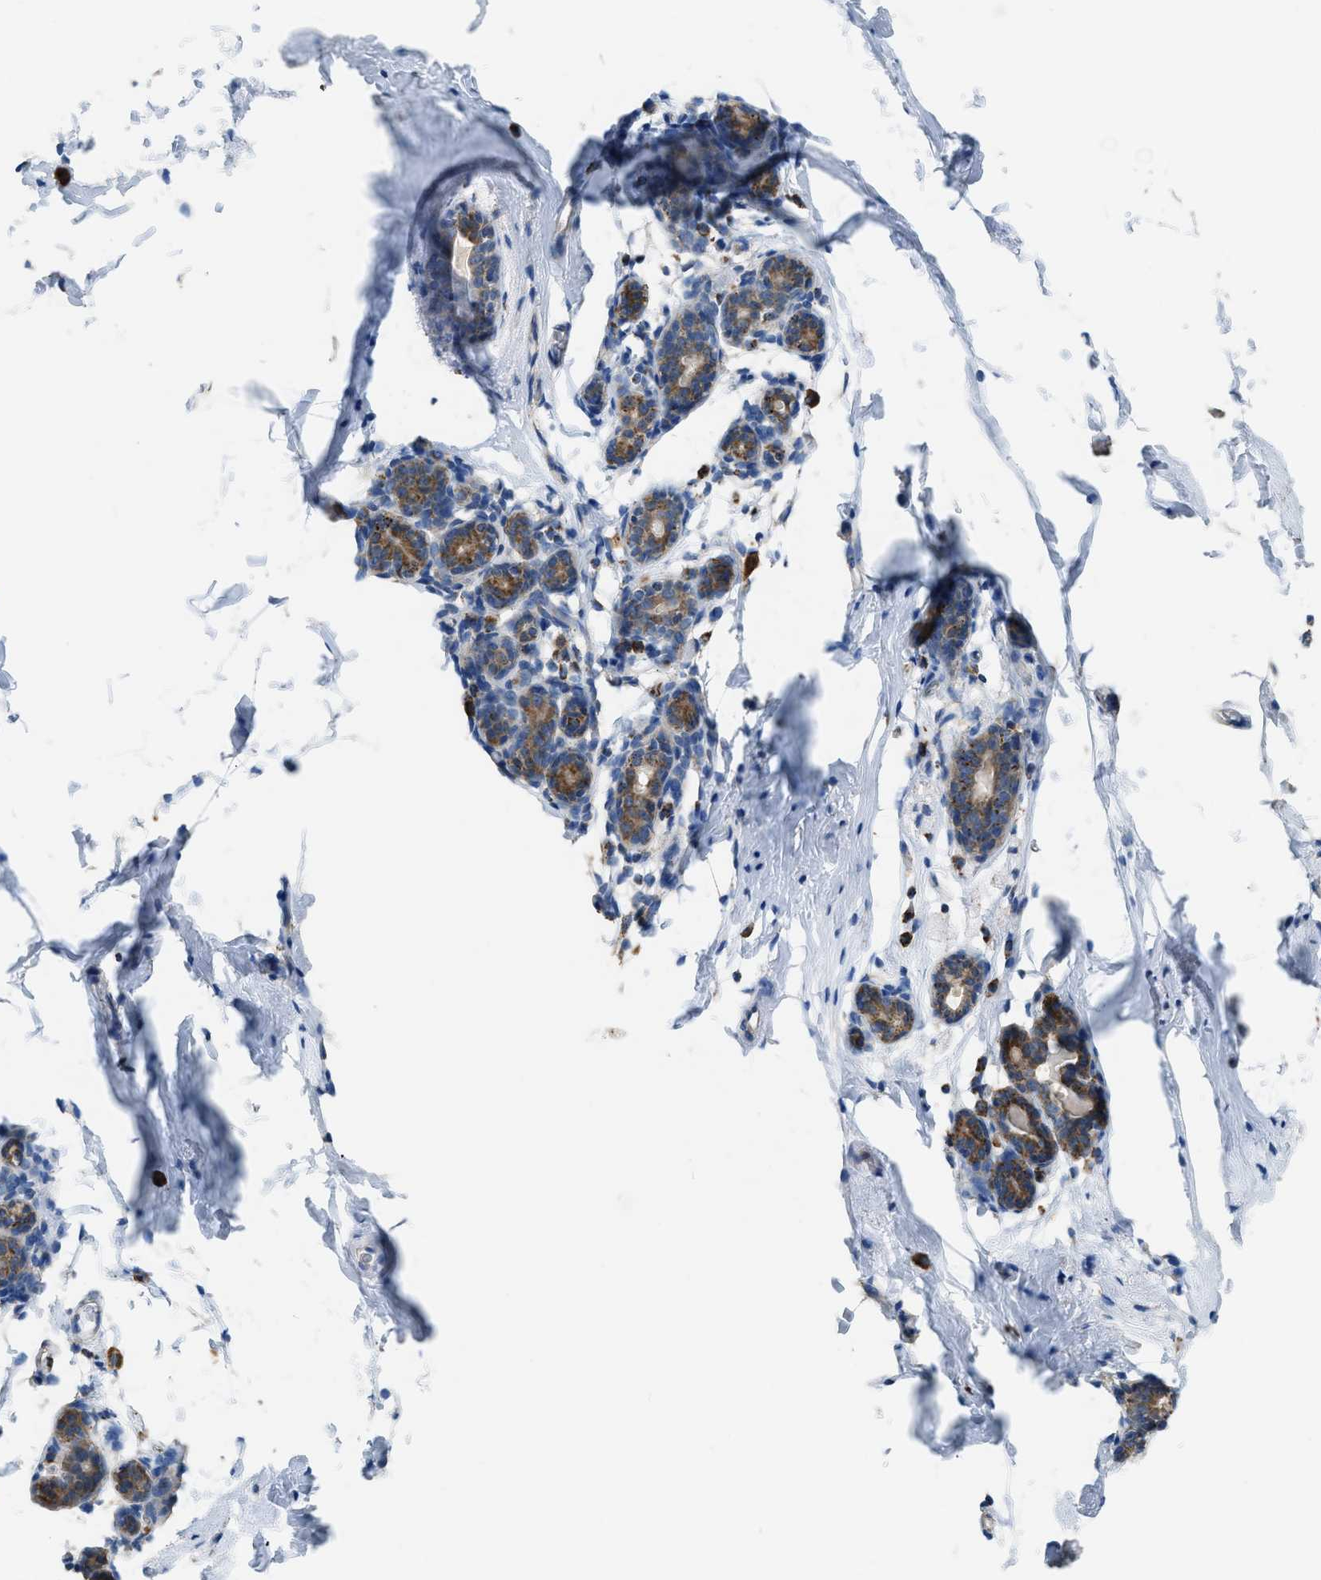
{"staining": {"intensity": "moderate", "quantity": ">75%", "location": "cytoplasmic/membranous"}, "tissue": "breast", "cell_type": "Glandular cells", "image_type": "normal", "snomed": [{"axis": "morphology", "description": "Normal tissue, NOS"}, {"axis": "topography", "description": "Breast"}], "caption": "Immunohistochemical staining of benign human breast demonstrates moderate cytoplasmic/membranous protein expression in approximately >75% of glandular cells. (brown staining indicates protein expression, while blue staining denotes nuclei).", "gene": "ETFB", "patient": {"sex": "female", "age": 62}}